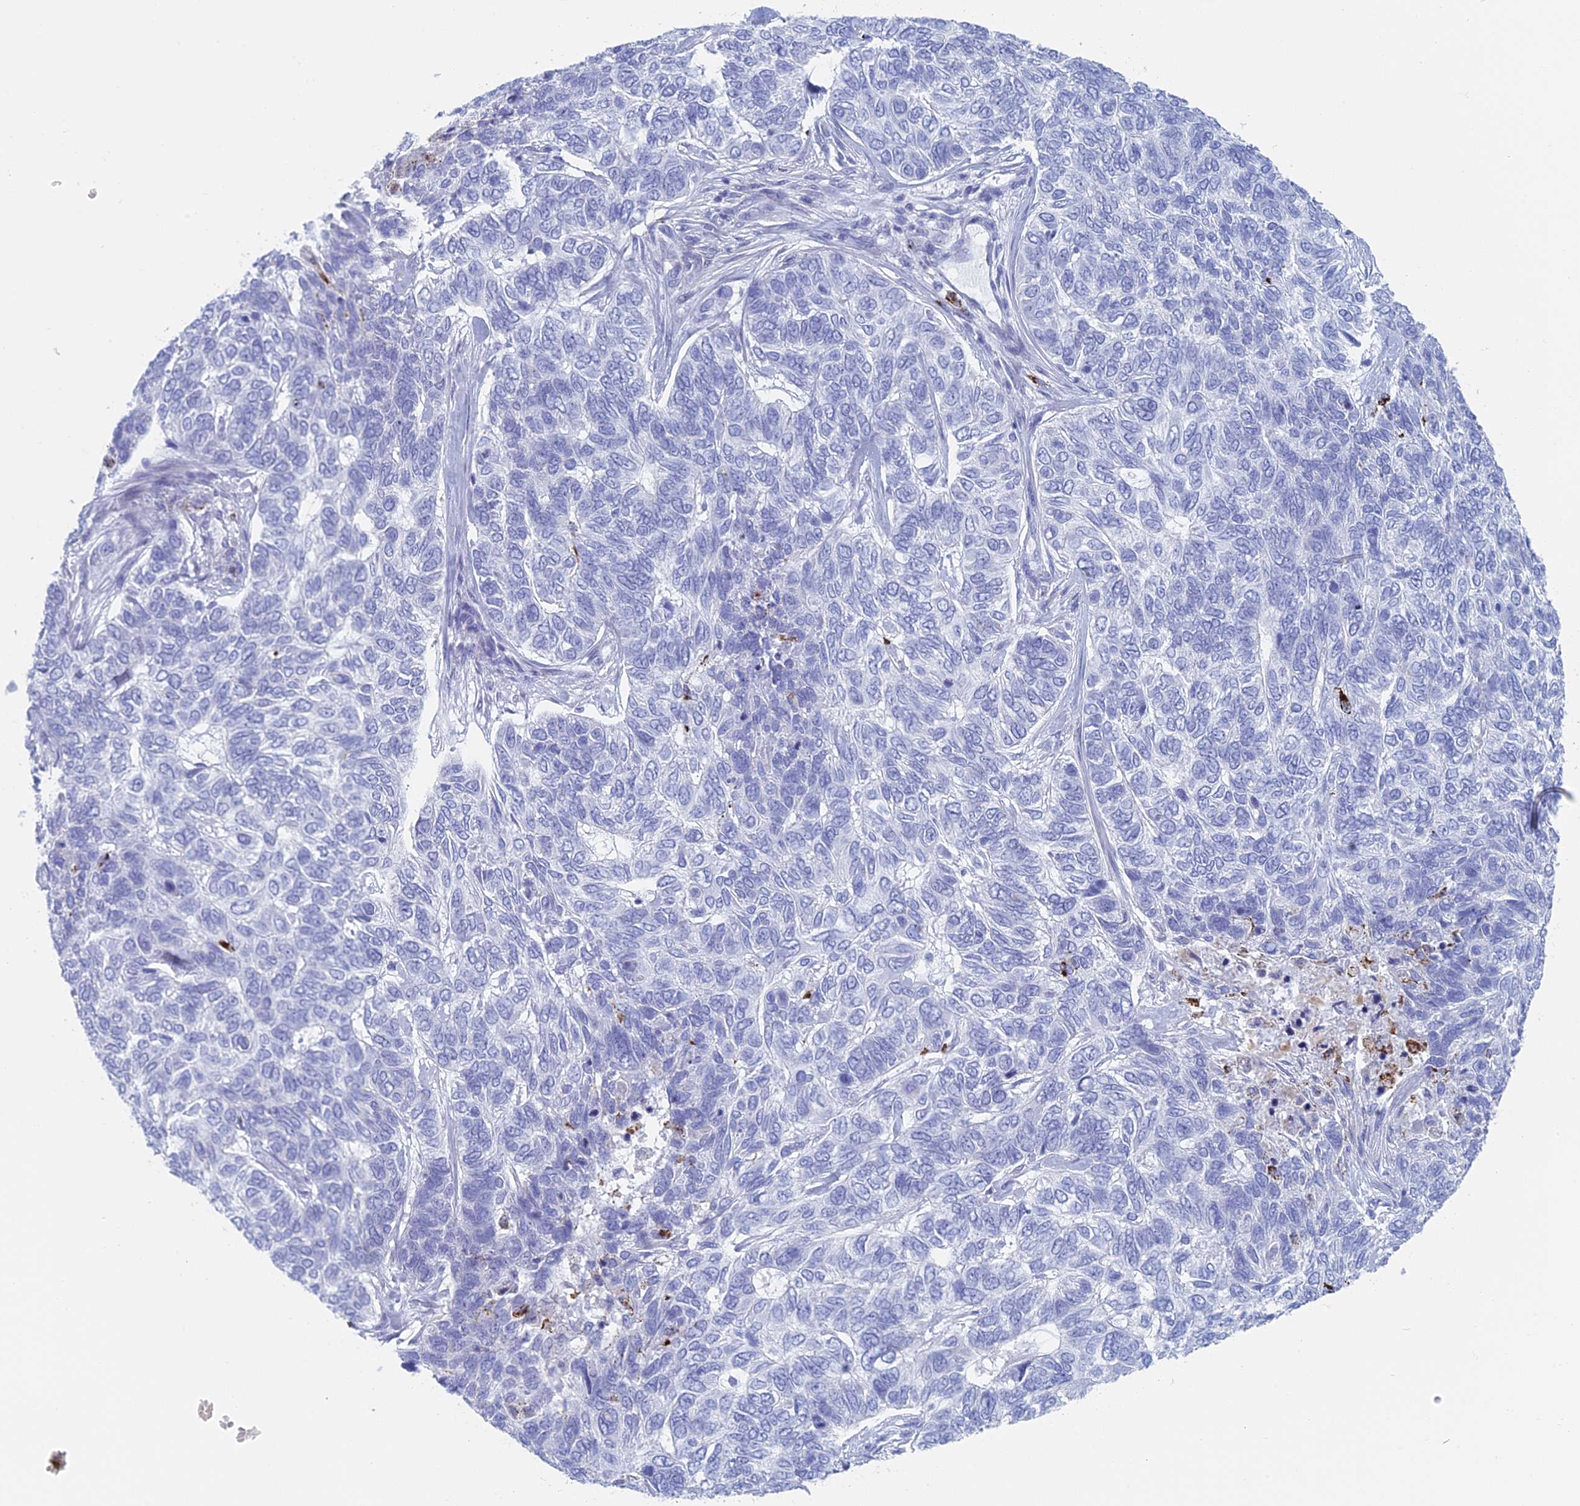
{"staining": {"intensity": "negative", "quantity": "none", "location": "none"}, "tissue": "skin cancer", "cell_type": "Tumor cells", "image_type": "cancer", "snomed": [{"axis": "morphology", "description": "Basal cell carcinoma"}, {"axis": "topography", "description": "Skin"}], "caption": "Tumor cells are negative for protein expression in human skin basal cell carcinoma.", "gene": "ALMS1", "patient": {"sex": "female", "age": 65}}